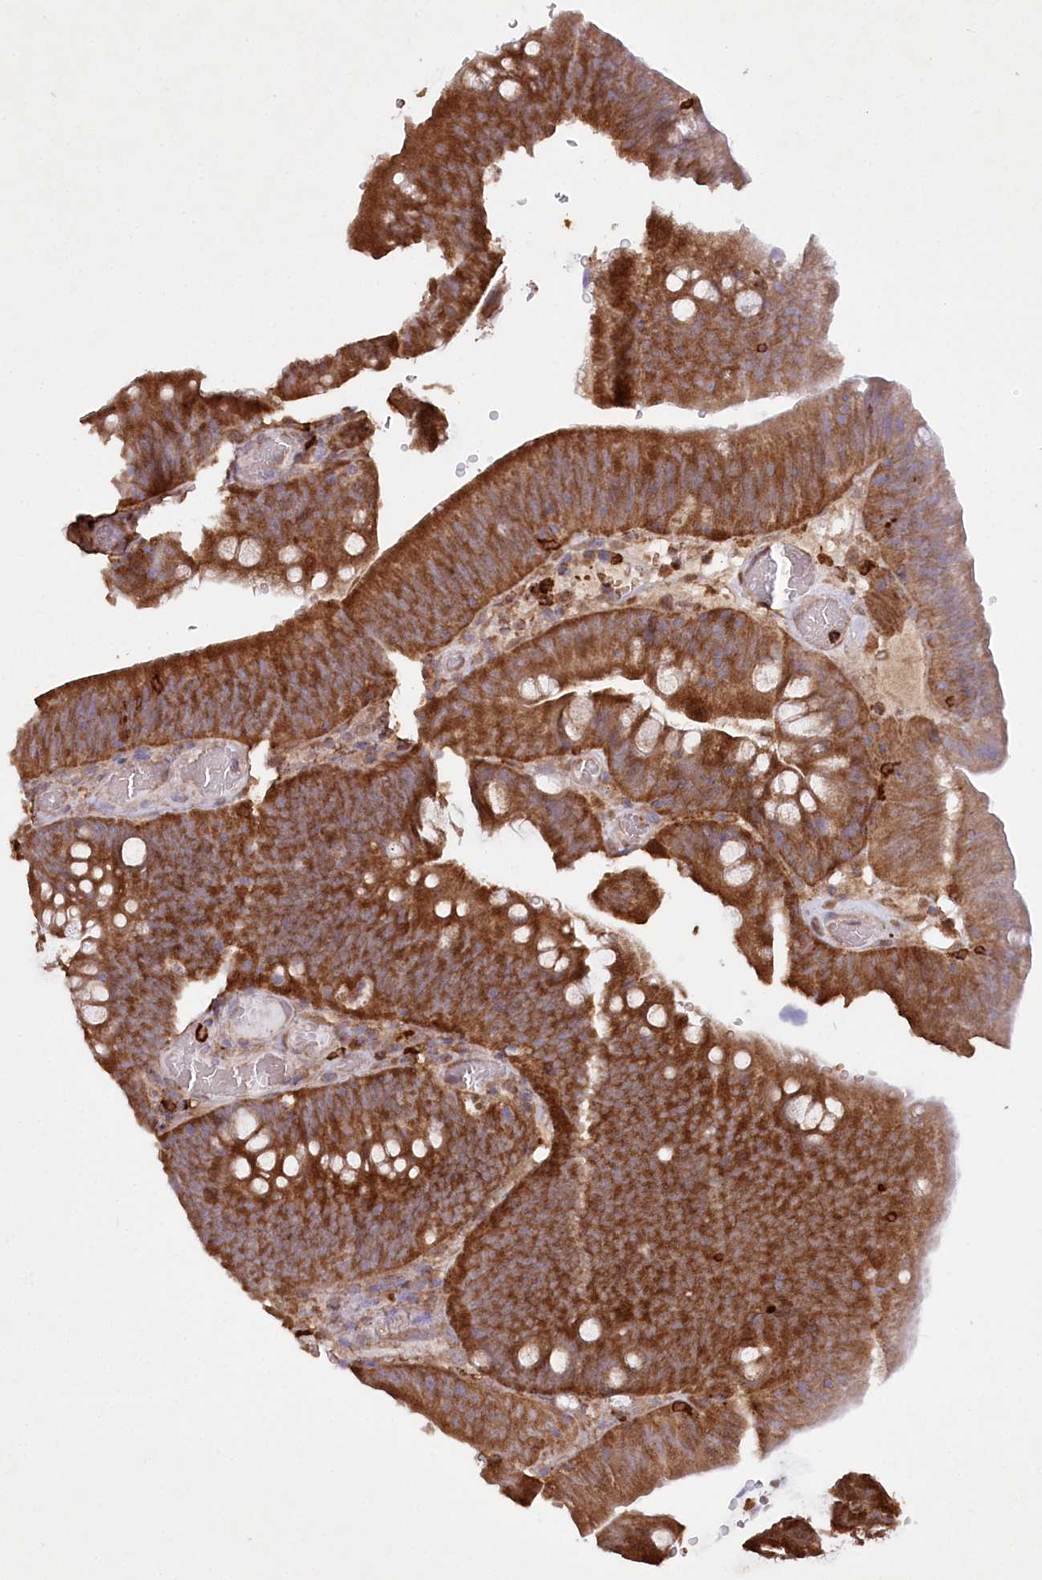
{"staining": {"intensity": "strong", "quantity": ">75%", "location": "cytoplasmic/membranous"}, "tissue": "colorectal cancer", "cell_type": "Tumor cells", "image_type": "cancer", "snomed": [{"axis": "morphology", "description": "Normal tissue, NOS"}, {"axis": "topography", "description": "Colon"}], "caption": "Strong cytoplasmic/membranous staining for a protein is seen in about >75% of tumor cells of colorectal cancer using immunohistochemistry (IHC).", "gene": "LSG1", "patient": {"sex": "female", "age": 82}}